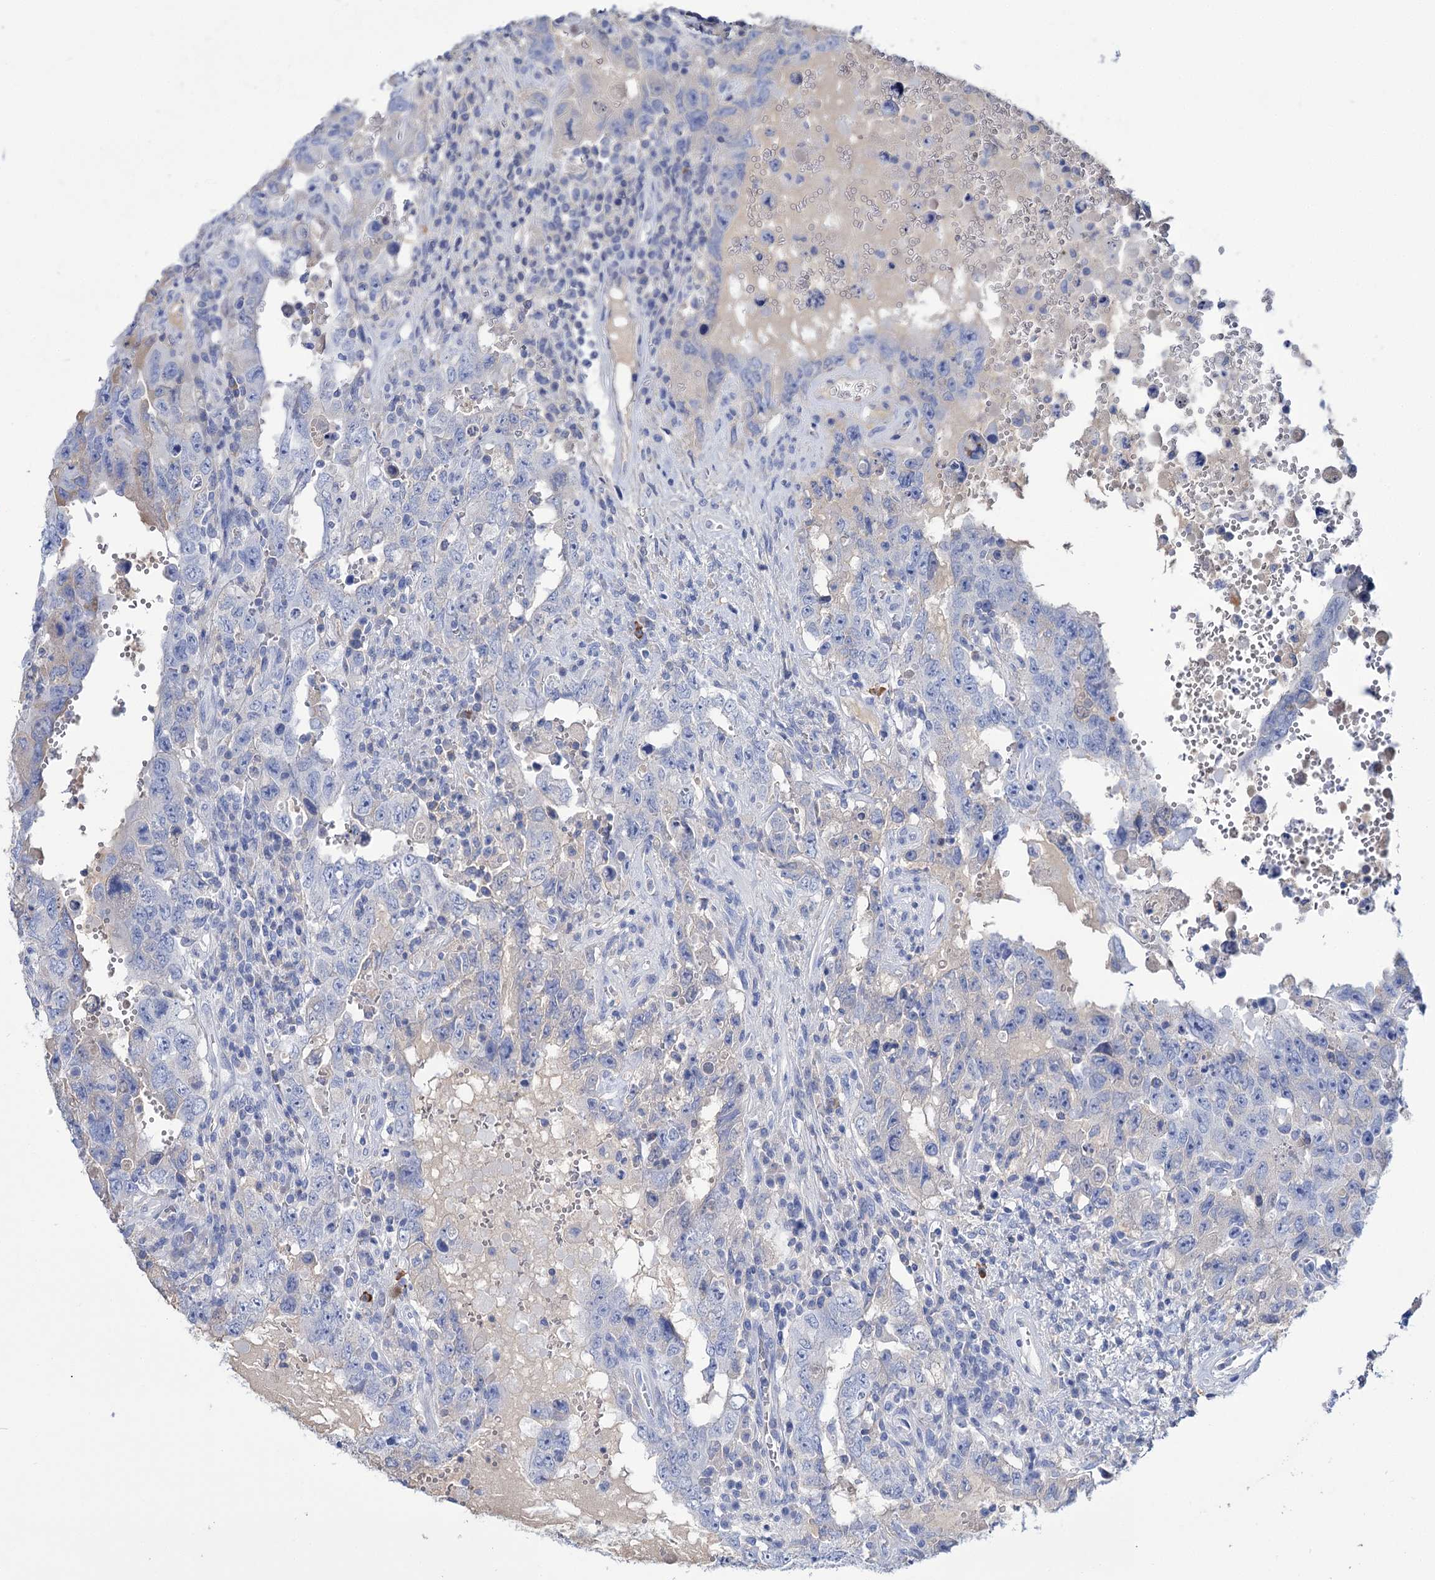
{"staining": {"intensity": "negative", "quantity": "none", "location": "none"}, "tissue": "testis cancer", "cell_type": "Tumor cells", "image_type": "cancer", "snomed": [{"axis": "morphology", "description": "Carcinoma, Embryonal, NOS"}, {"axis": "topography", "description": "Testis"}], "caption": "Tumor cells show no significant protein expression in embryonal carcinoma (testis).", "gene": "FBXW12", "patient": {"sex": "male", "age": 26}}